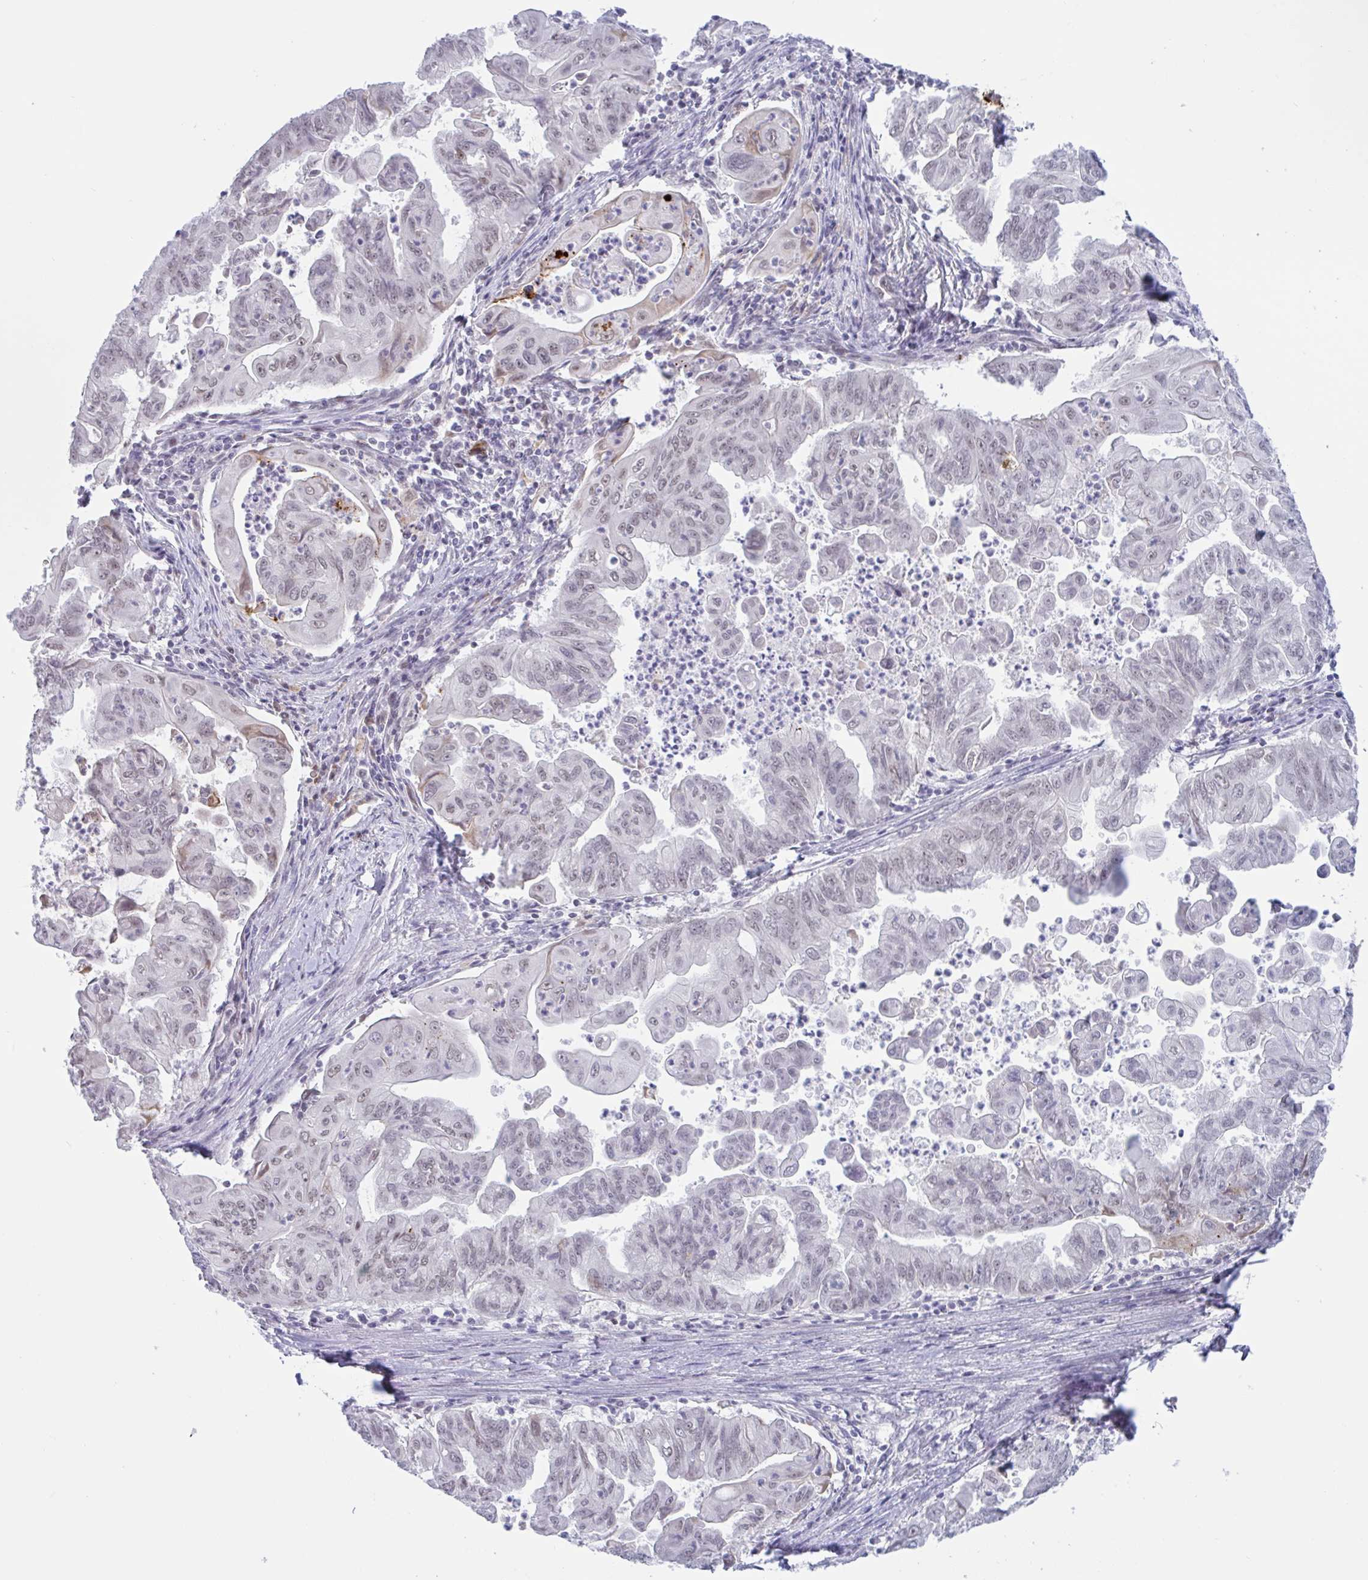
{"staining": {"intensity": "moderate", "quantity": "25%-75%", "location": "nuclear"}, "tissue": "stomach cancer", "cell_type": "Tumor cells", "image_type": "cancer", "snomed": [{"axis": "morphology", "description": "Adenocarcinoma, NOS"}, {"axis": "topography", "description": "Stomach, upper"}], "caption": "Stomach cancer (adenocarcinoma) stained with a protein marker exhibits moderate staining in tumor cells.", "gene": "PLG", "patient": {"sex": "male", "age": 80}}